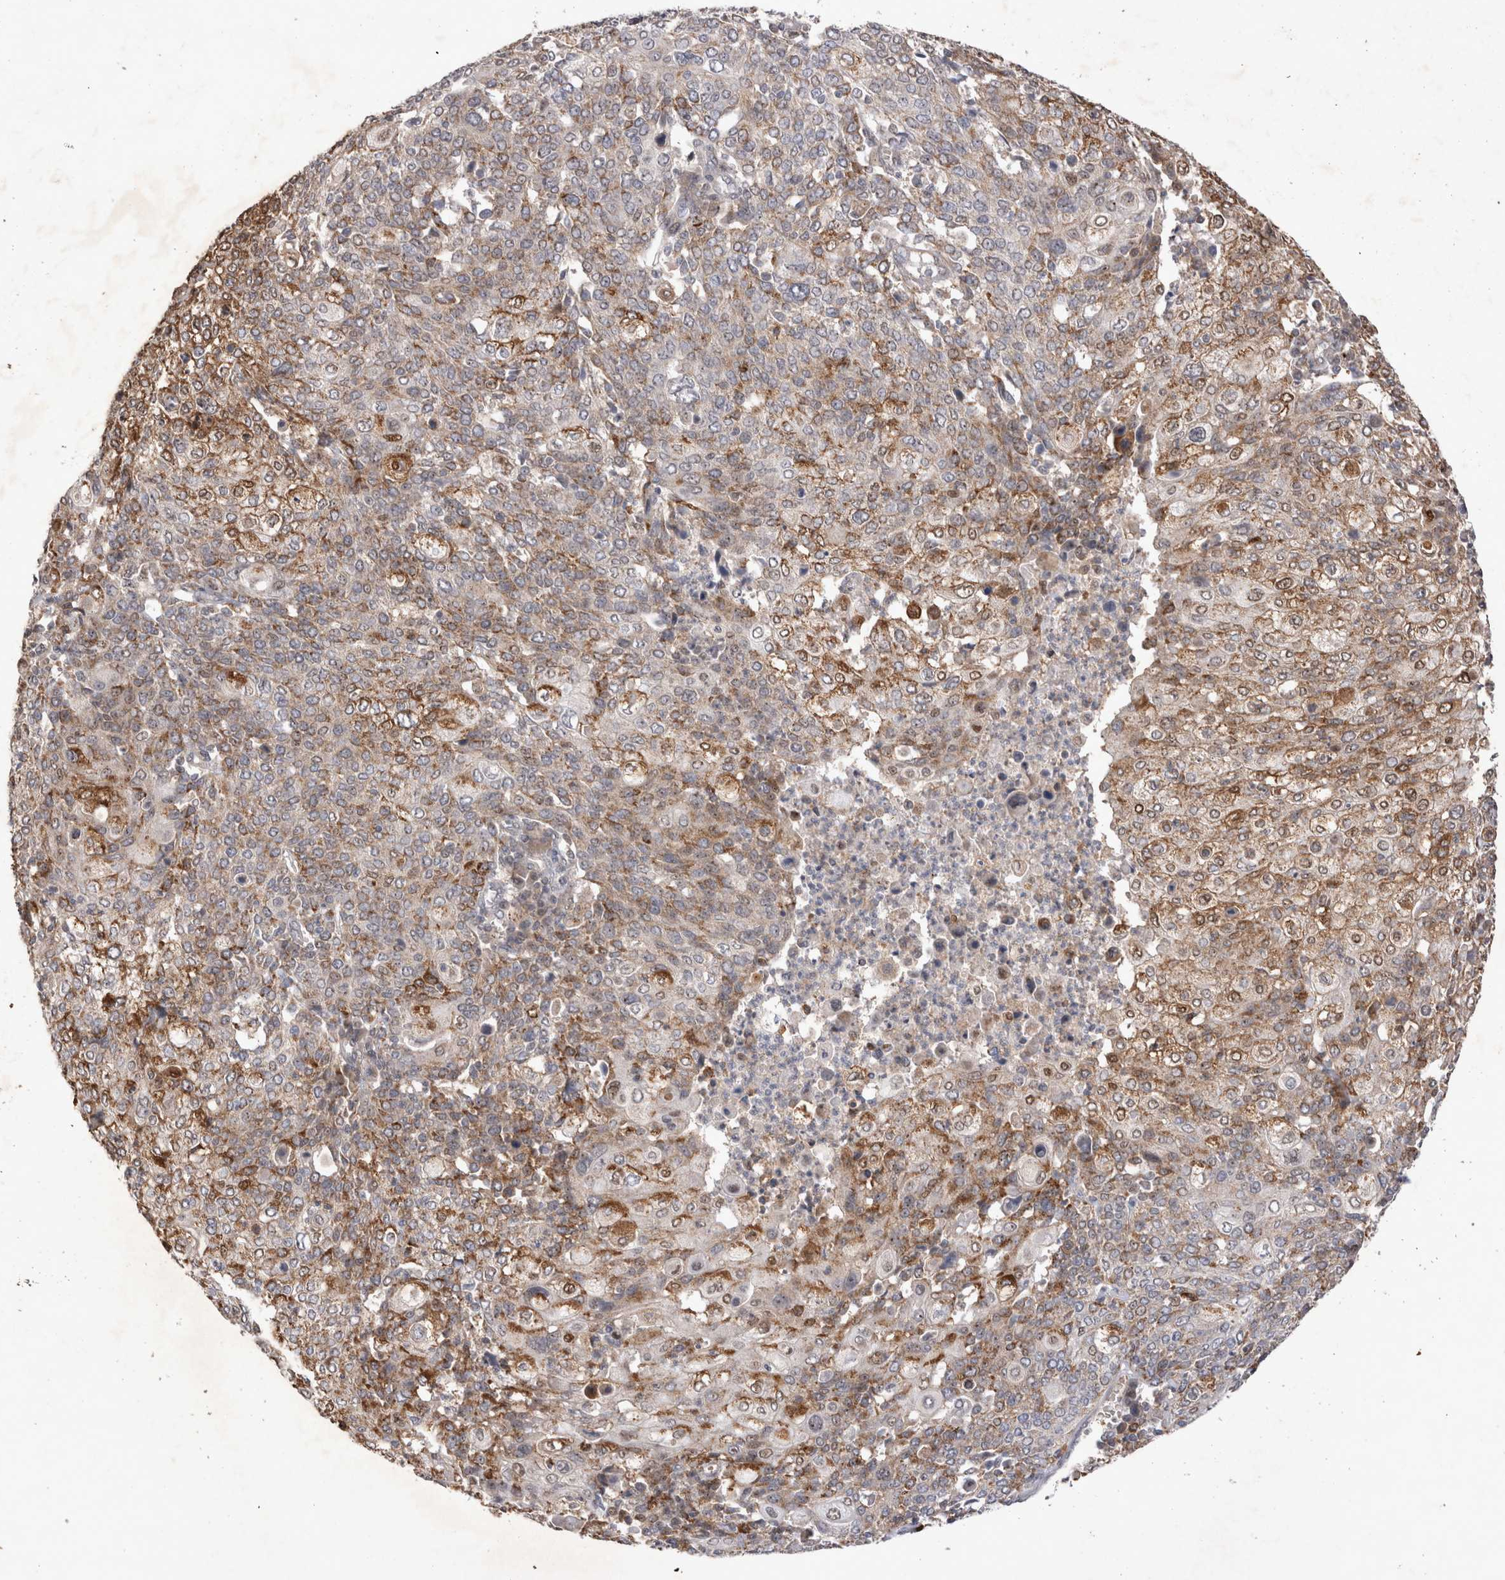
{"staining": {"intensity": "moderate", "quantity": "25%-75%", "location": "cytoplasmic/membranous,nuclear"}, "tissue": "cervical cancer", "cell_type": "Tumor cells", "image_type": "cancer", "snomed": [{"axis": "morphology", "description": "Squamous cell carcinoma, NOS"}, {"axis": "topography", "description": "Cervix"}], "caption": "Immunohistochemical staining of human cervical cancer demonstrates medium levels of moderate cytoplasmic/membranous and nuclear expression in about 25%-75% of tumor cells.", "gene": "STK11", "patient": {"sex": "female", "age": 40}}